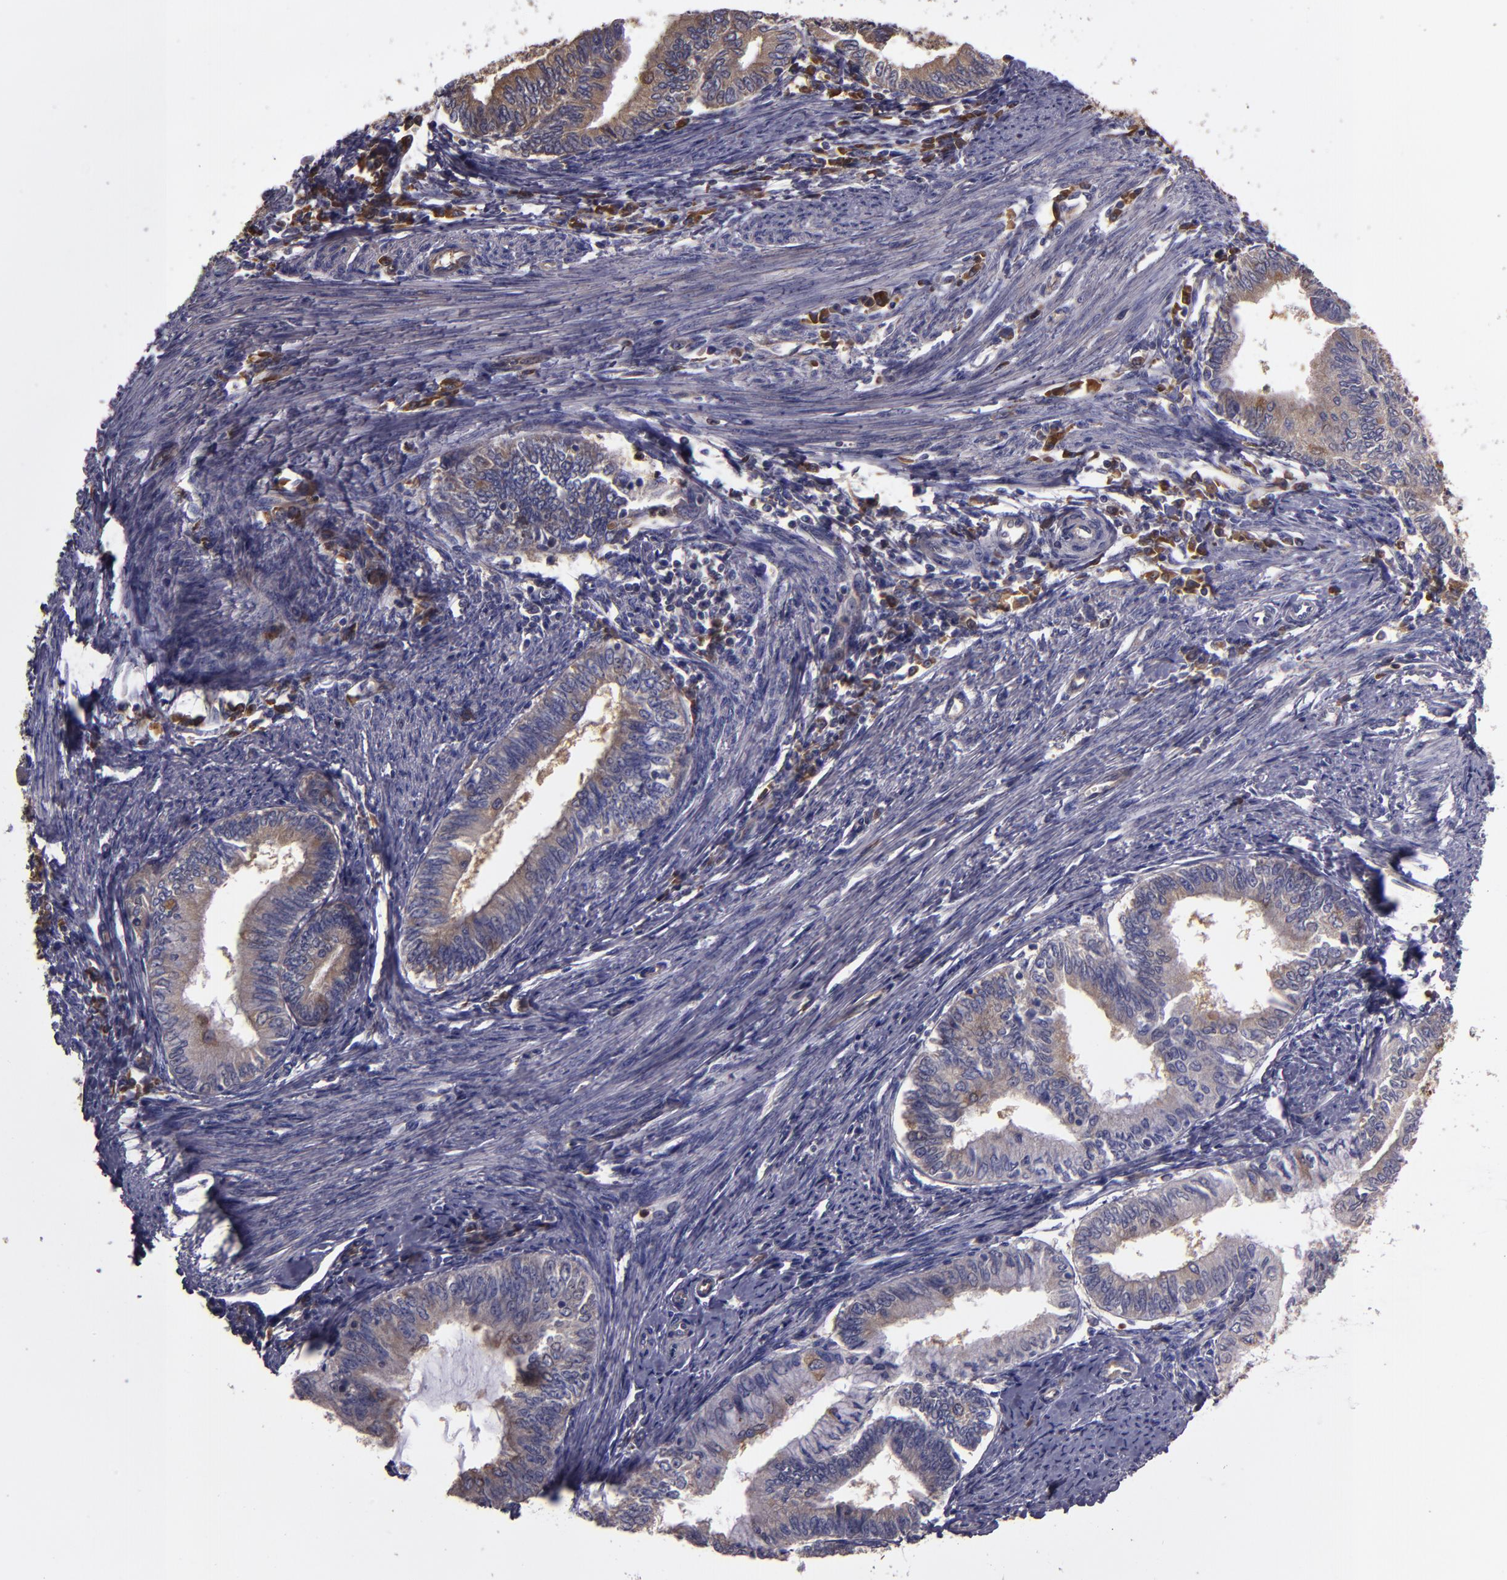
{"staining": {"intensity": "weak", "quantity": "25%-75%", "location": "cytoplasmic/membranous"}, "tissue": "endometrial cancer", "cell_type": "Tumor cells", "image_type": "cancer", "snomed": [{"axis": "morphology", "description": "Adenocarcinoma, NOS"}, {"axis": "topography", "description": "Endometrium"}], "caption": "The photomicrograph reveals a brown stain indicating the presence of a protein in the cytoplasmic/membranous of tumor cells in endometrial cancer.", "gene": "CARS1", "patient": {"sex": "female", "age": 66}}